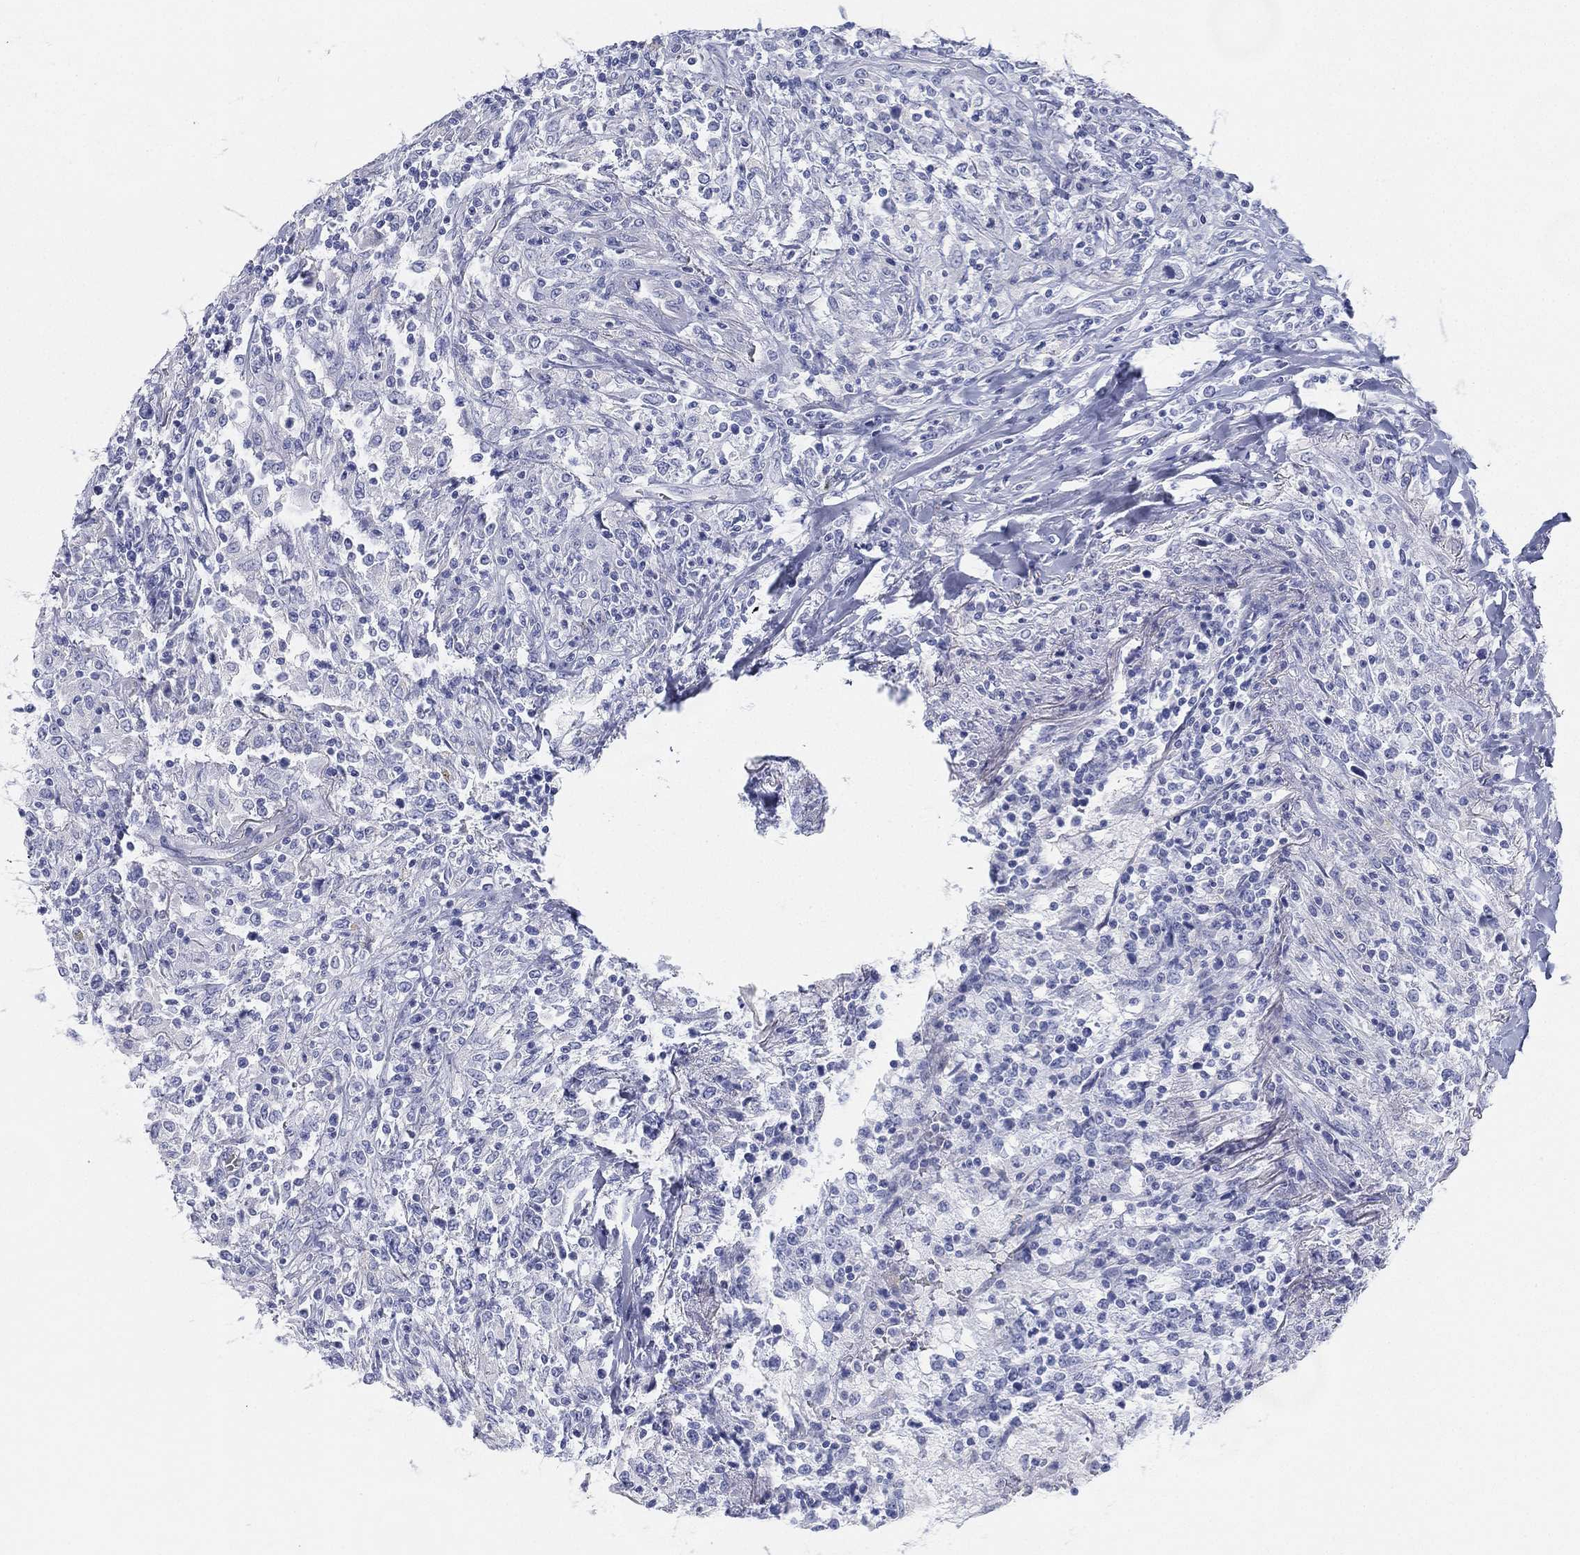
{"staining": {"intensity": "negative", "quantity": "none", "location": "none"}, "tissue": "lymphoma", "cell_type": "Tumor cells", "image_type": "cancer", "snomed": [{"axis": "morphology", "description": "Malignant lymphoma, non-Hodgkin's type, High grade"}, {"axis": "topography", "description": "Lung"}], "caption": "Protein analysis of lymphoma shows no significant expression in tumor cells.", "gene": "GPR61", "patient": {"sex": "male", "age": 79}}